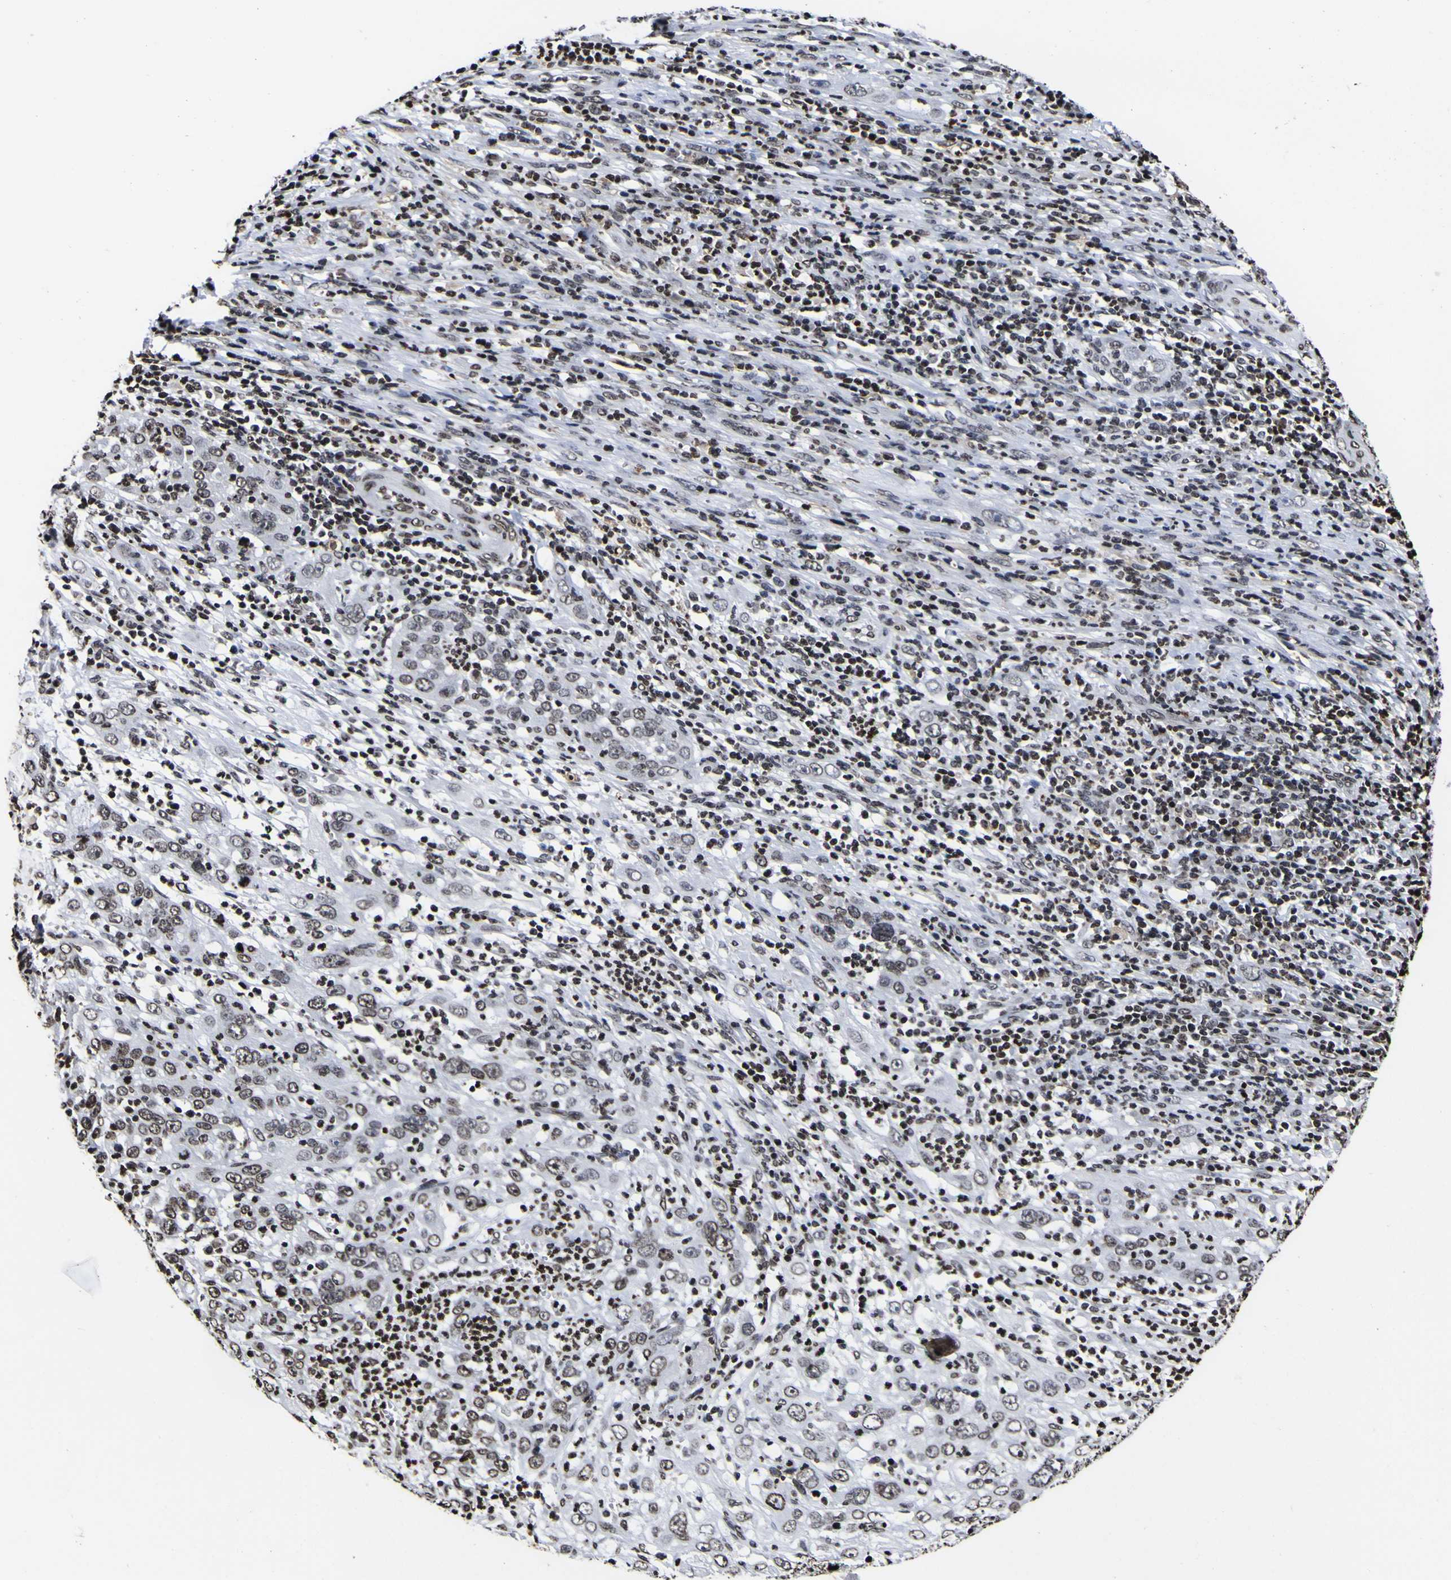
{"staining": {"intensity": "moderate", "quantity": "25%-75%", "location": "nuclear"}, "tissue": "cervical cancer", "cell_type": "Tumor cells", "image_type": "cancer", "snomed": [{"axis": "morphology", "description": "Squamous cell carcinoma, NOS"}, {"axis": "topography", "description": "Cervix"}], "caption": "Human cervical cancer stained with a brown dye shows moderate nuclear positive staining in about 25%-75% of tumor cells.", "gene": "PIAS1", "patient": {"sex": "female", "age": 32}}